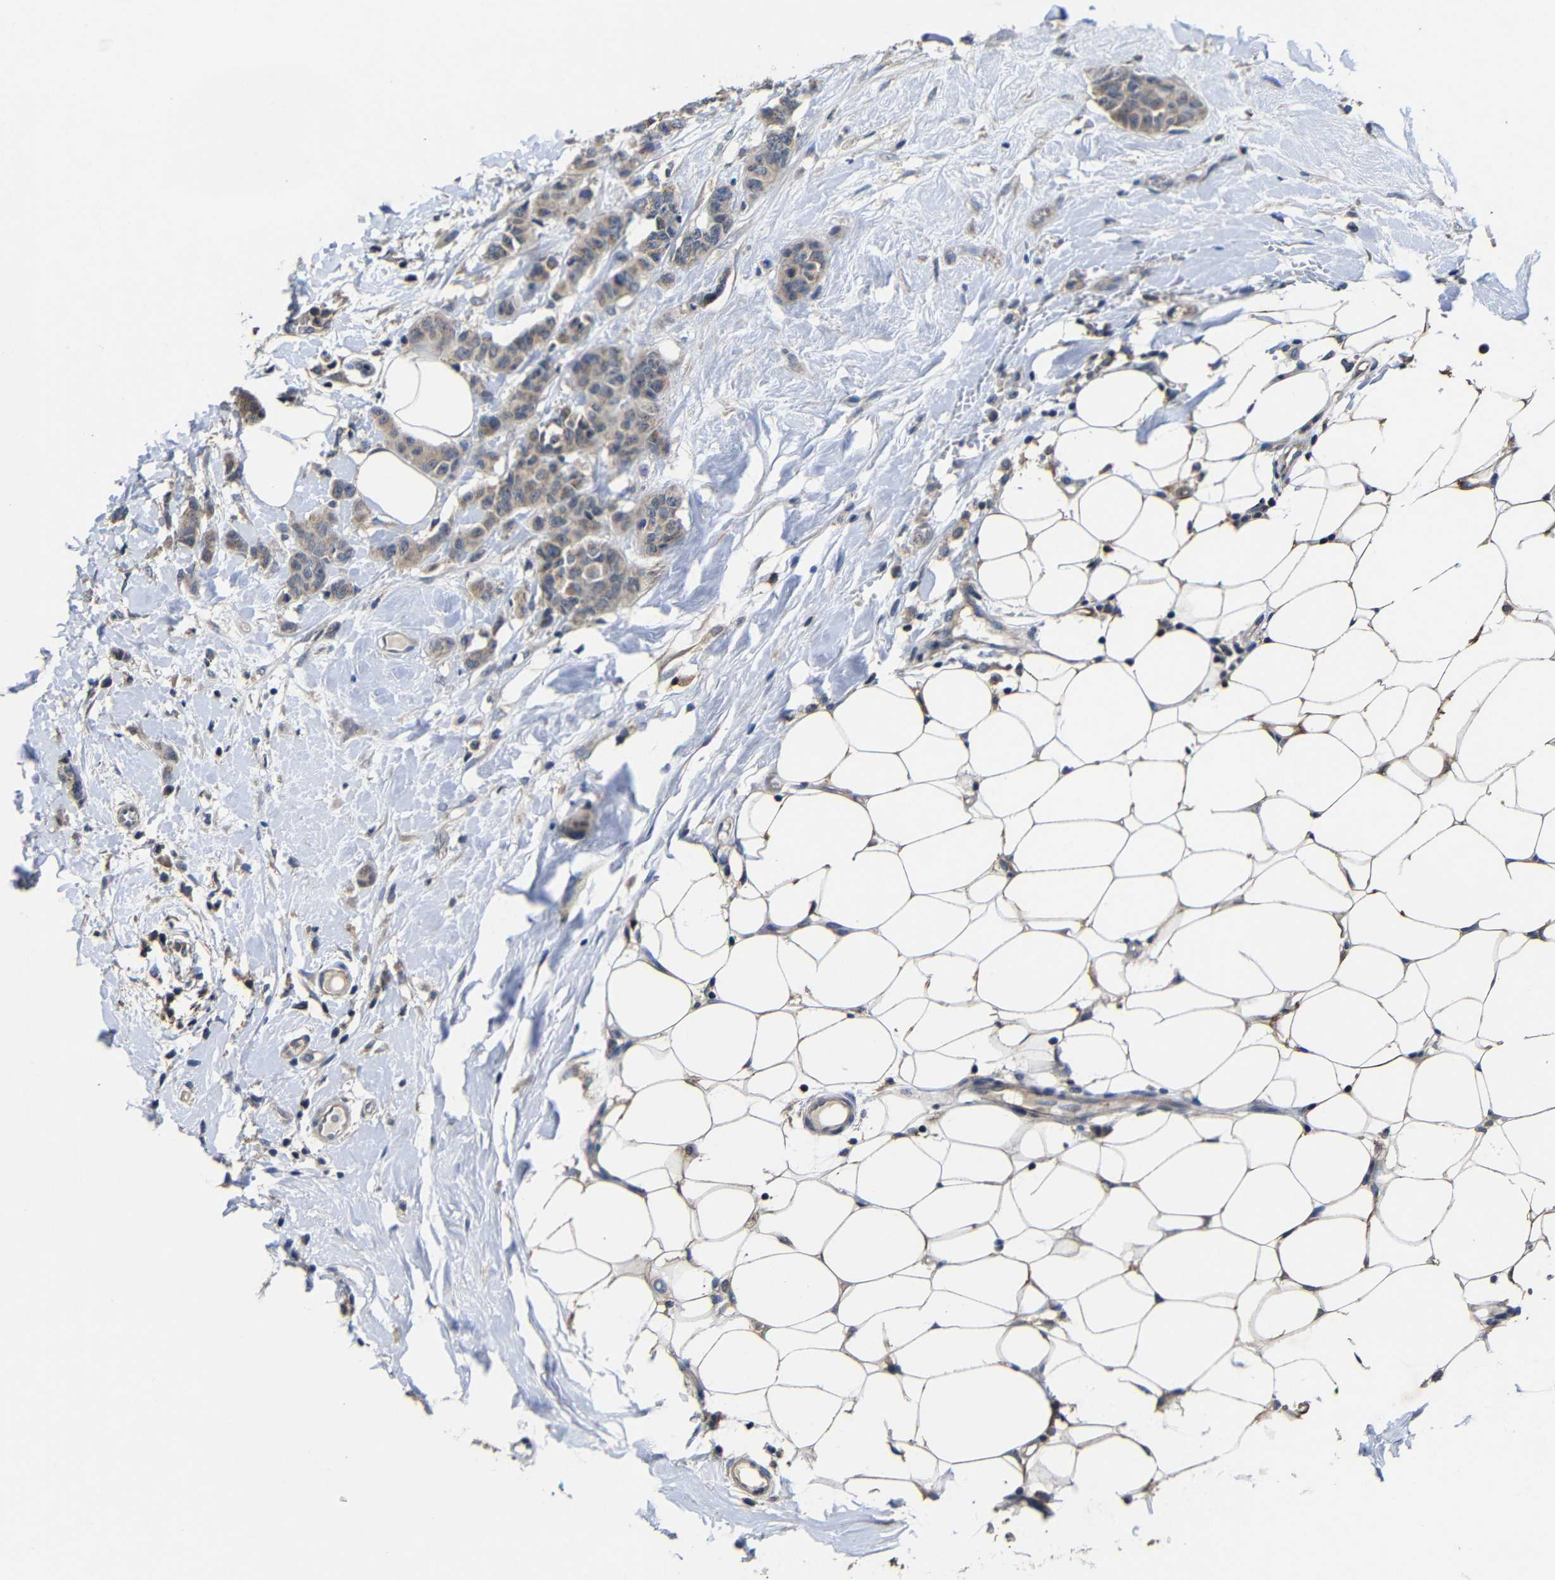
{"staining": {"intensity": "weak", "quantity": ">75%", "location": "cytoplasmic/membranous"}, "tissue": "breast cancer", "cell_type": "Tumor cells", "image_type": "cancer", "snomed": [{"axis": "morphology", "description": "Normal tissue, NOS"}, {"axis": "morphology", "description": "Duct carcinoma"}, {"axis": "topography", "description": "Breast"}], "caption": "A high-resolution photomicrograph shows immunohistochemistry staining of breast cancer, which exhibits weak cytoplasmic/membranous expression in approximately >75% of tumor cells. The staining was performed using DAB, with brown indicating positive protein expression. Nuclei are stained blue with hematoxylin.", "gene": "LPAR5", "patient": {"sex": "female", "age": 40}}